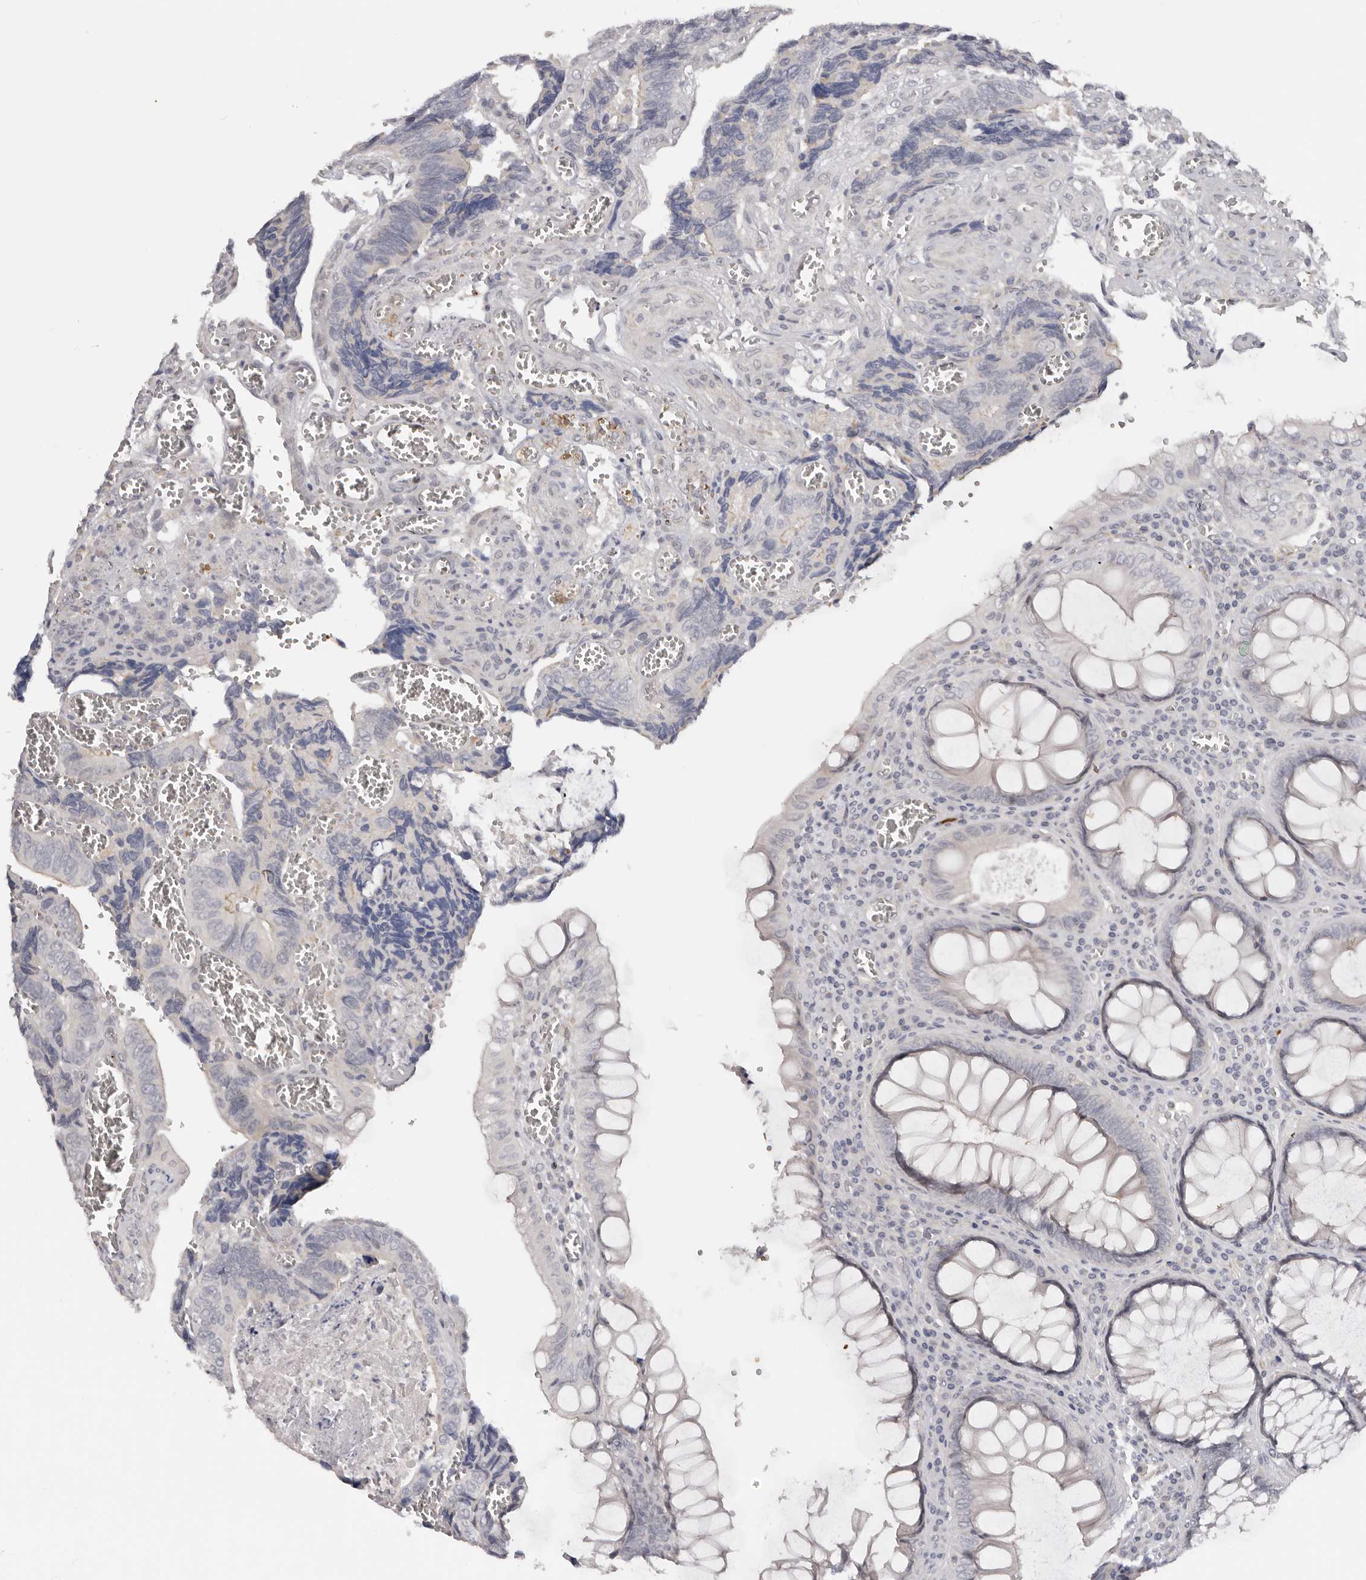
{"staining": {"intensity": "negative", "quantity": "none", "location": "none"}, "tissue": "colorectal cancer", "cell_type": "Tumor cells", "image_type": "cancer", "snomed": [{"axis": "morphology", "description": "Adenocarcinoma, NOS"}, {"axis": "topography", "description": "Colon"}], "caption": "There is no significant positivity in tumor cells of adenocarcinoma (colorectal).", "gene": "TNR", "patient": {"sex": "male", "age": 72}}